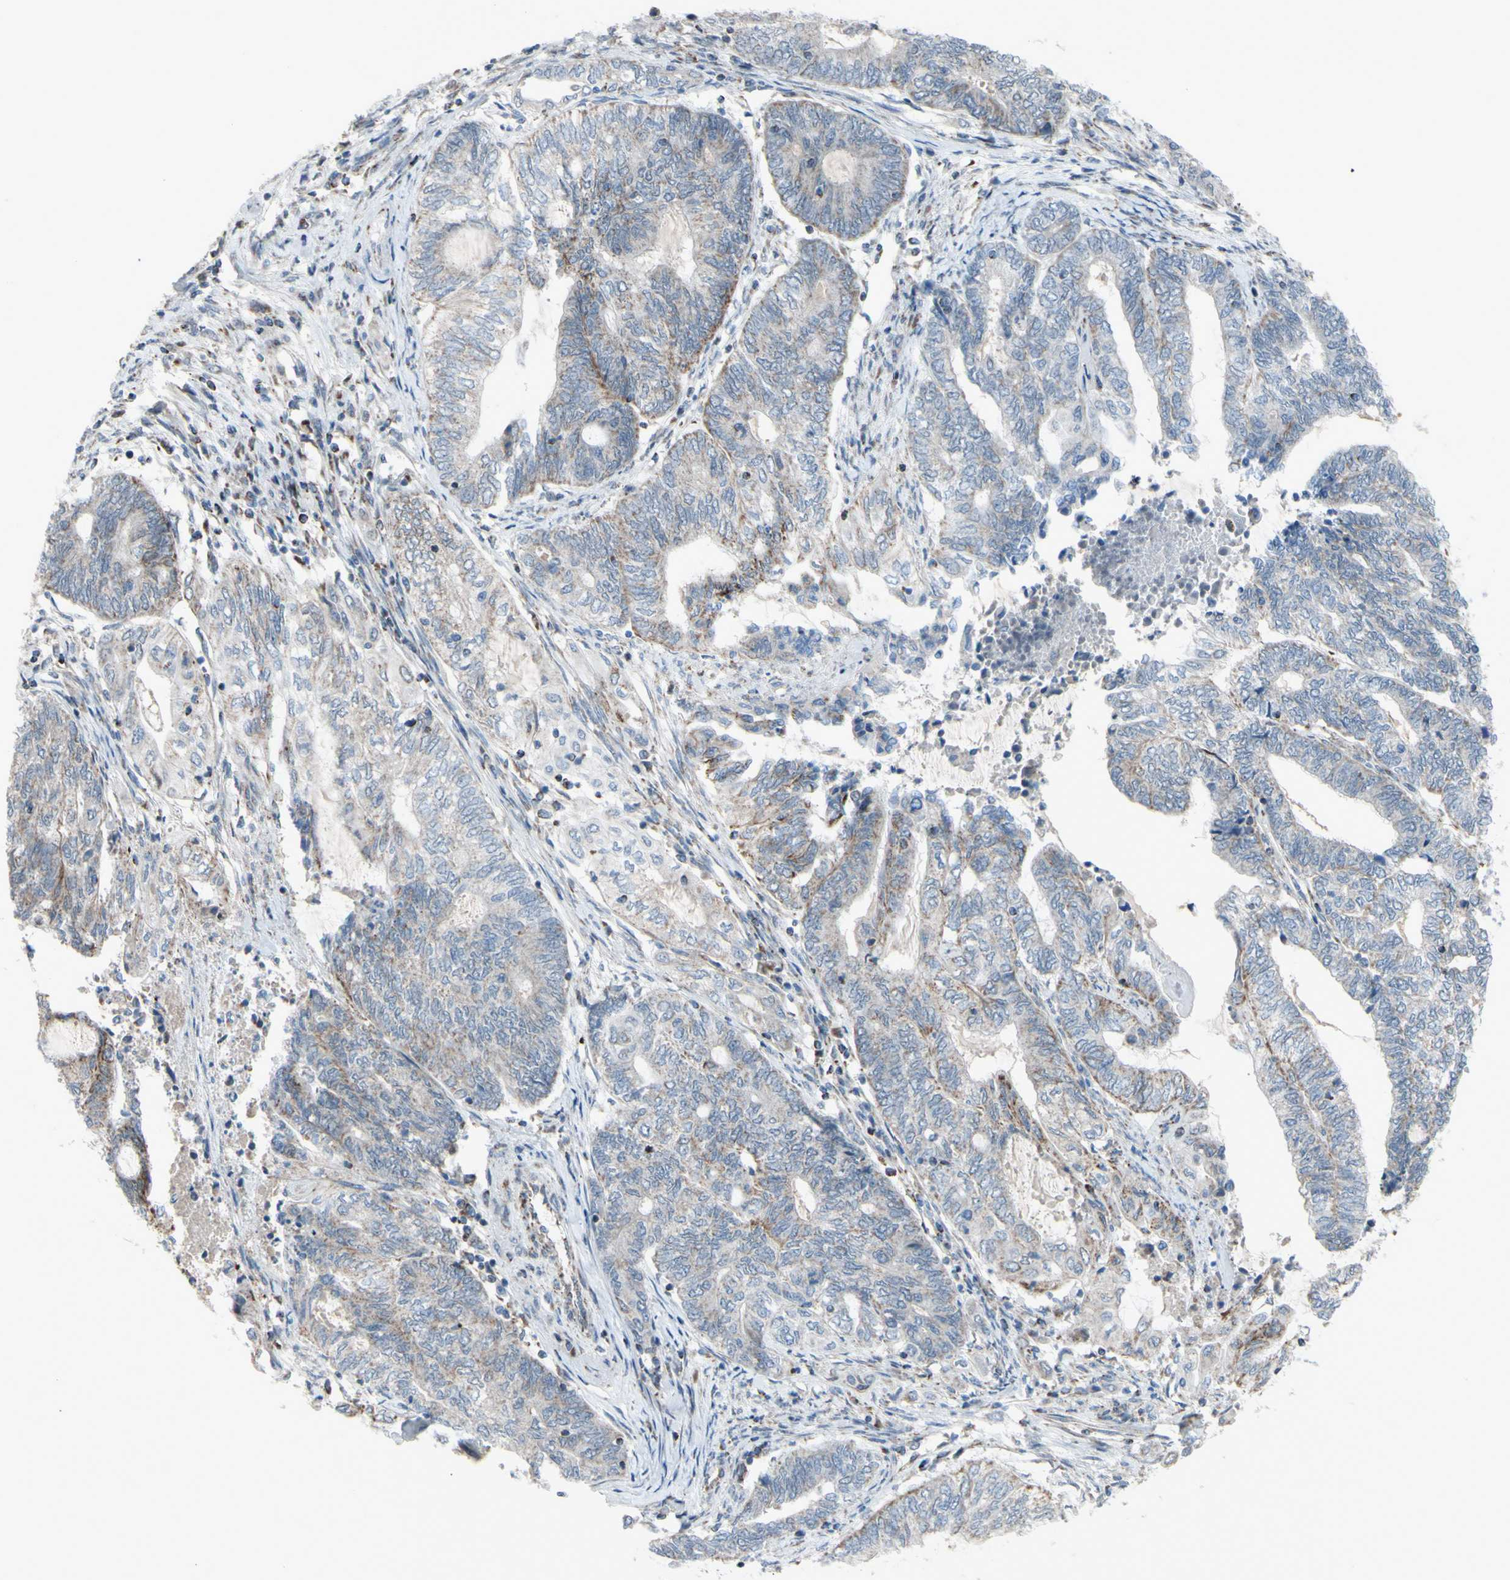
{"staining": {"intensity": "weak", "quantity": "<25%", "location": "cytoplasmic/membranous"}, "tissue": "endometrial cancer", "cell_type": "Tumor cells", "image_type": "cancer", "snomed": [{"axis": "morphology", "description": "Adenocarcinoma, NOS"}, {"axis": "topography", "description": "Uterus"}, {"axis": "topography", "description": "Endometrium"}], "caption": "Tumor cells are negative for brown protein staining in endometrial cancer.", "gene": "GLT8D1", "patient": {"sex": "female", "age": 70}}